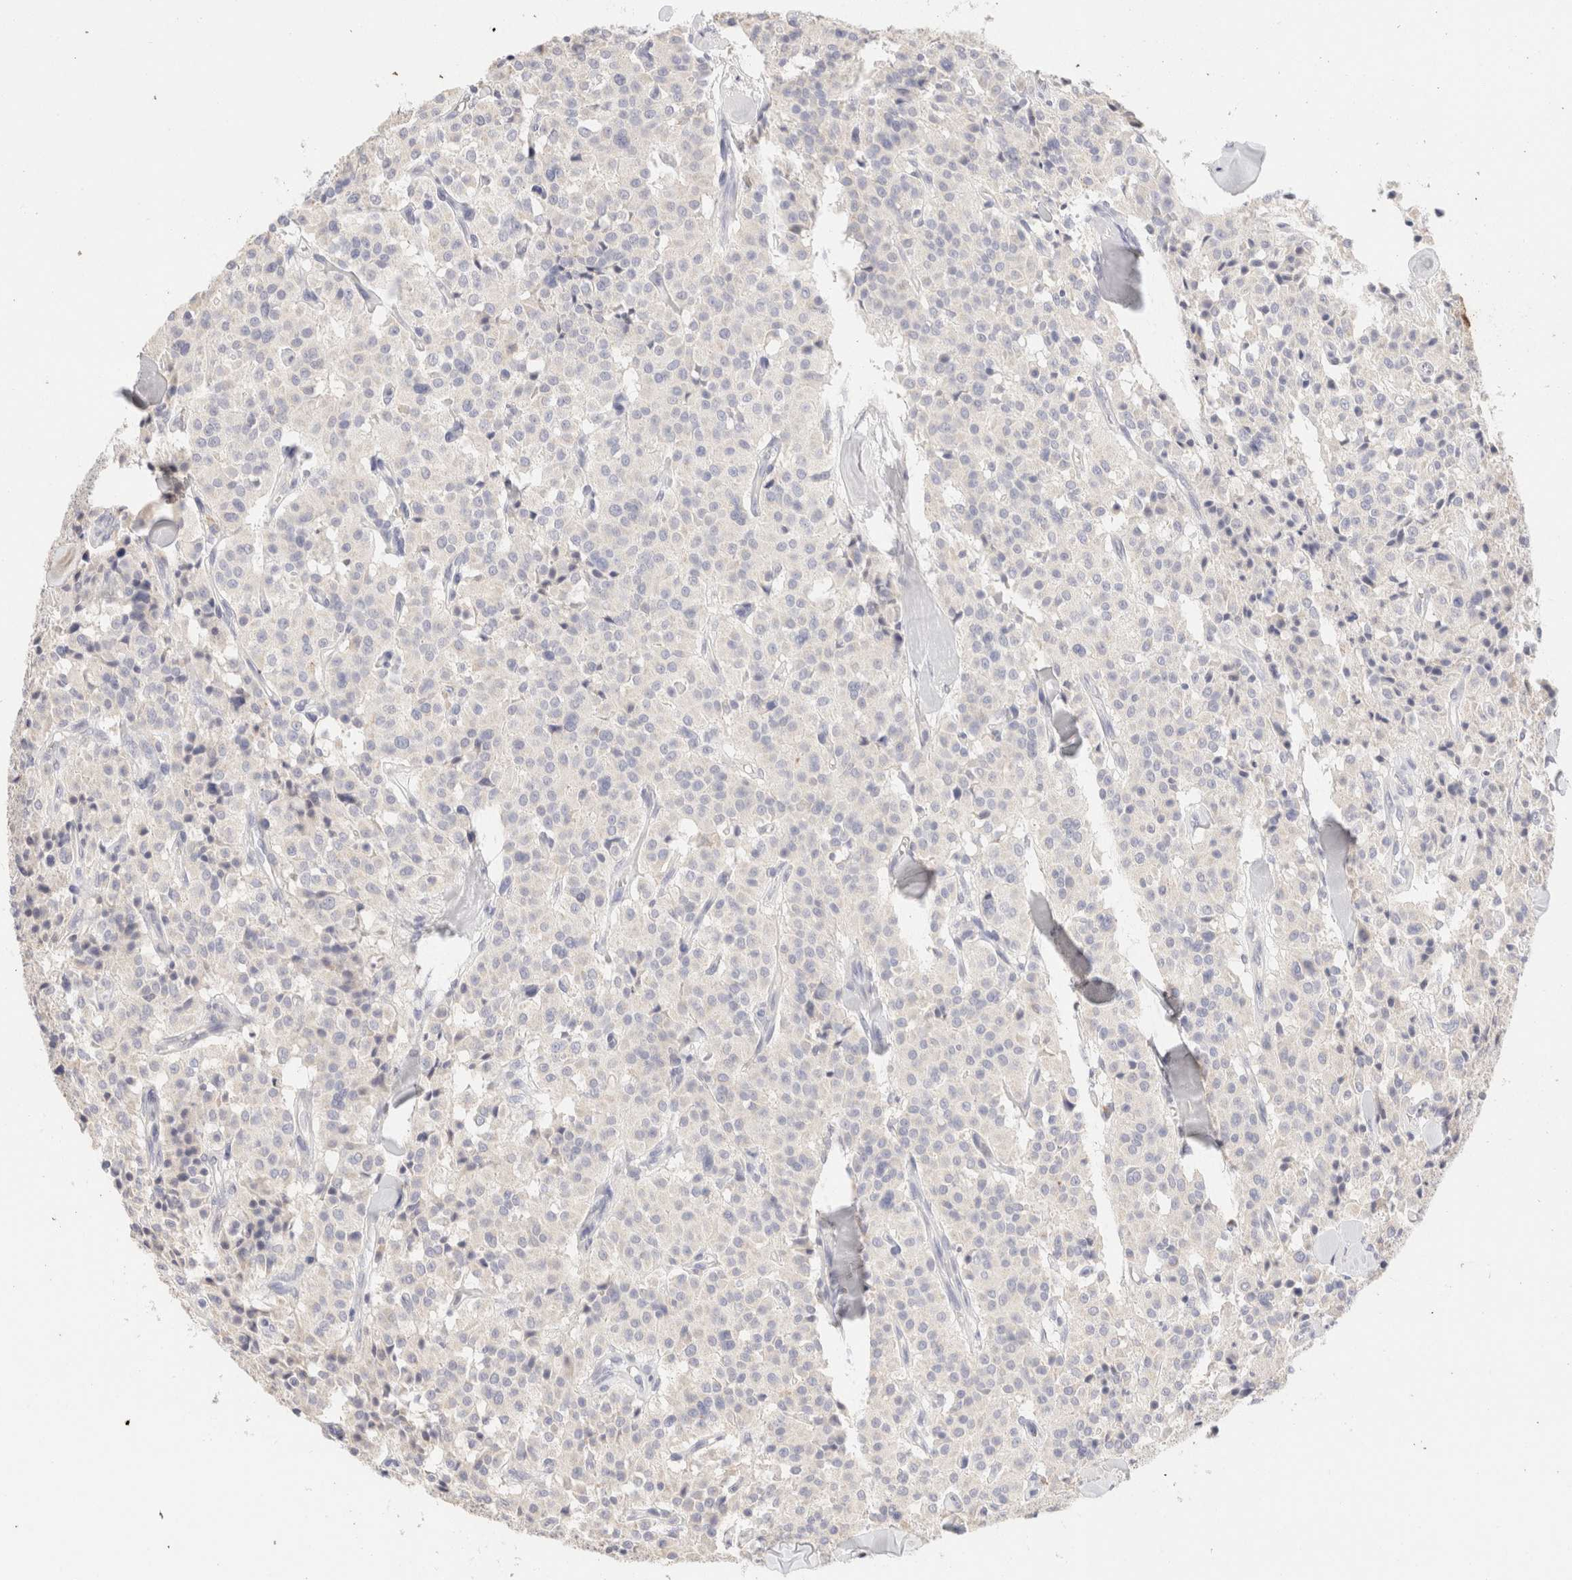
{"staining": {"intensity": "negative", "quantity": "none", "location": "none"}, "tissue": "carcinoid", "cell_type": "Tumor cells", "image_type": "cancer", "snomed": [{"axis": "morphology", "description": "Carcinoid, malignant, NOS"}, {"axis": "topography", "description": "Lung"}], "caption": "A histopathology image of human carcinoid is negative for staining in tumor cells. (Stains: DAB (3,3'-diaminobenzidine) immunohistochemistry with hematoxylin counter stain, Microscopy: brightfield microscopy at high magnification).", "gene": "SCGB2A2", "patient": {"sex": "male", "age": 30}}